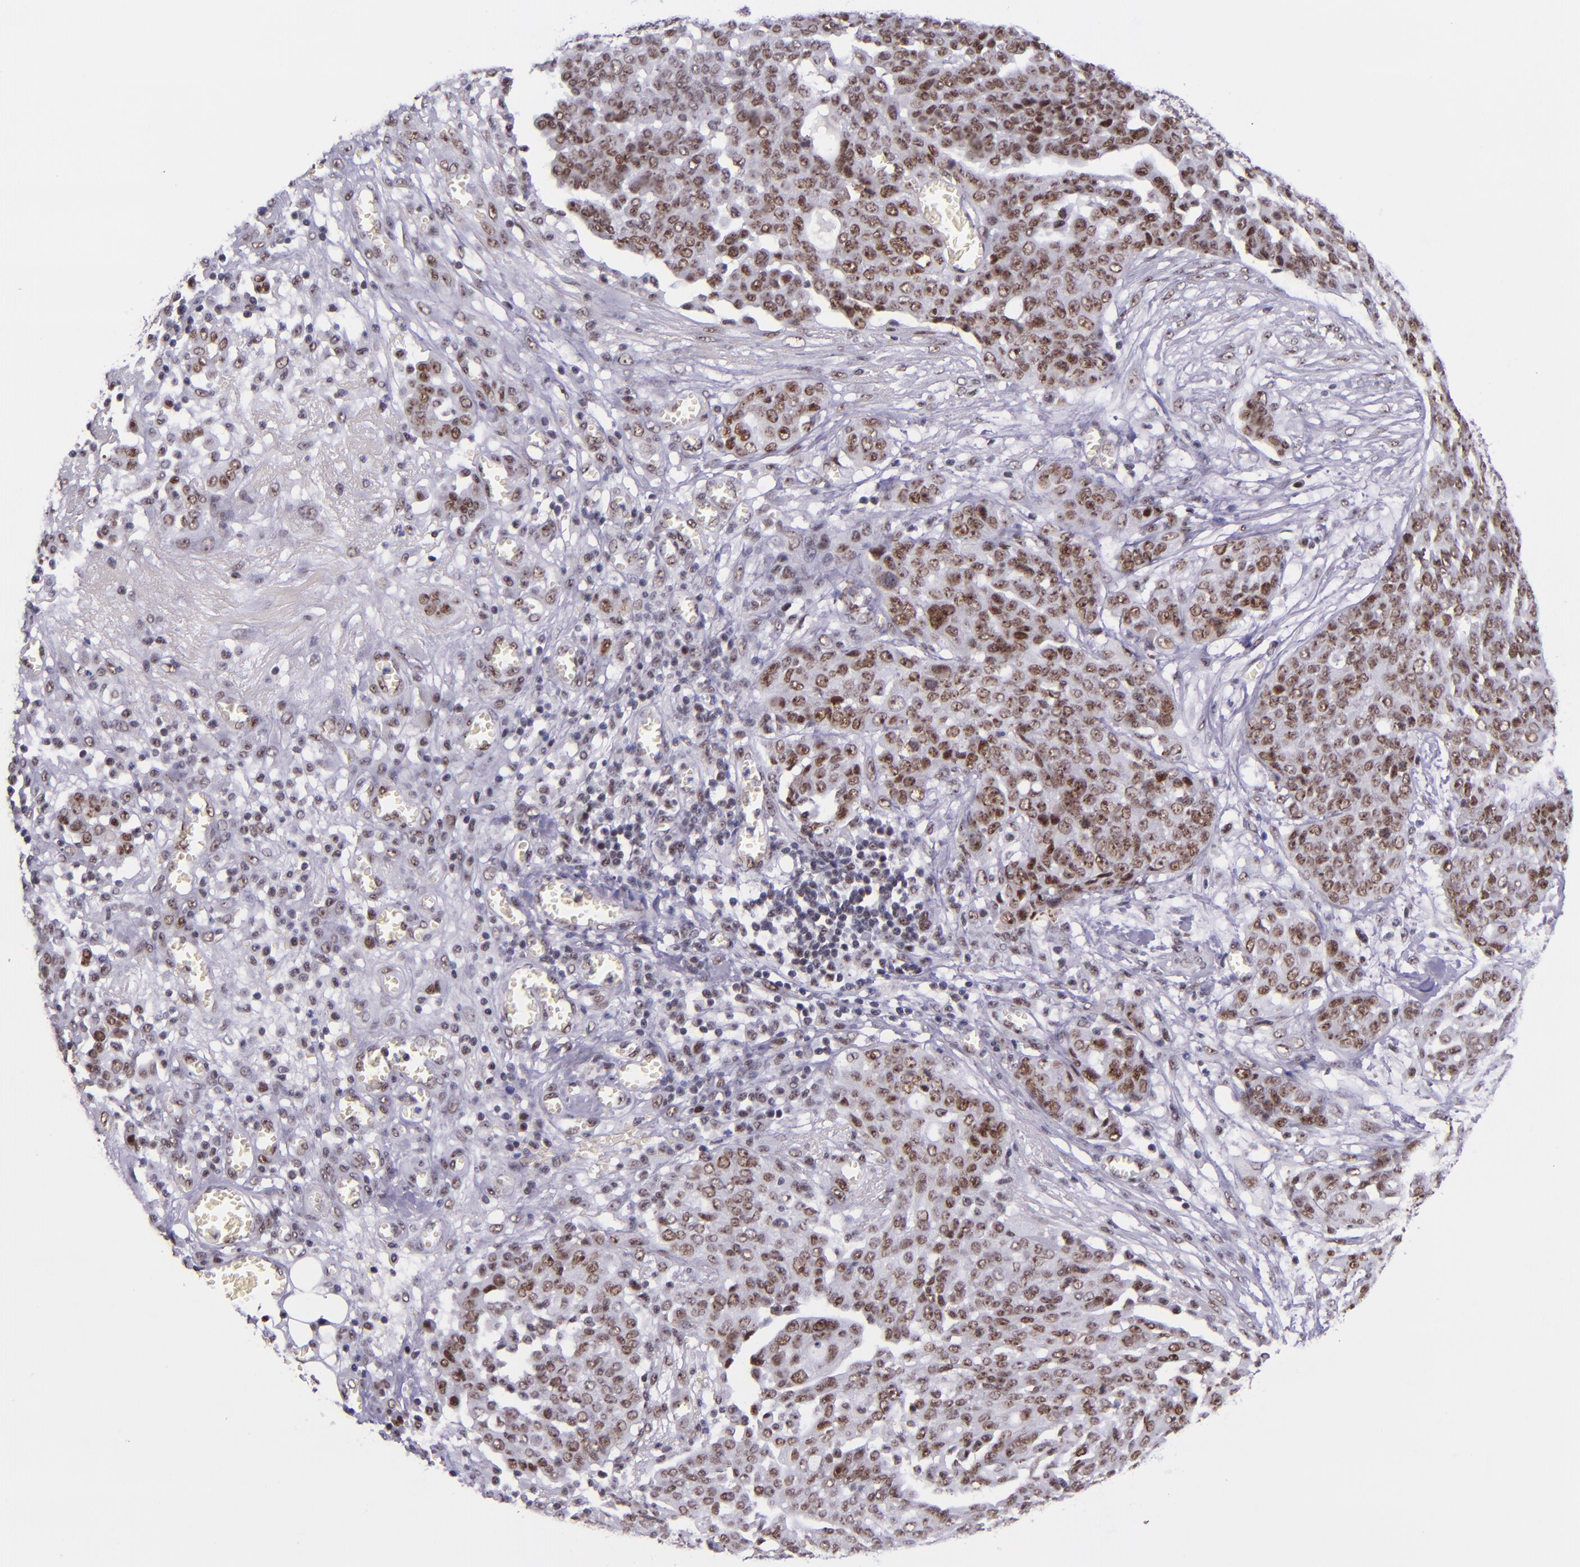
{"staining": {"intensity": "moderate", "quantity": "25%-75%", "location": "nuclear"}, "tissue": "ovarian cancer", "cell_type": "Tumor cells", "image_type": "cancer", "snomed": [{"axis": "morphology", "description": "Cystadenocarcinoma, serous, NOS"}, {"axis": "topography", "description": "Soft tissue"}, {"axis": "topography", "description": "Ovary"}], "caption": "Human serous cystadenocarcinoma (ovarian) stained with a brown dye displays moderate nuclear positive positivity in approximately 25%-75% of tumor cells.", "gene": "GPKOW", "patient": {"sex": "female", "age": 57}}